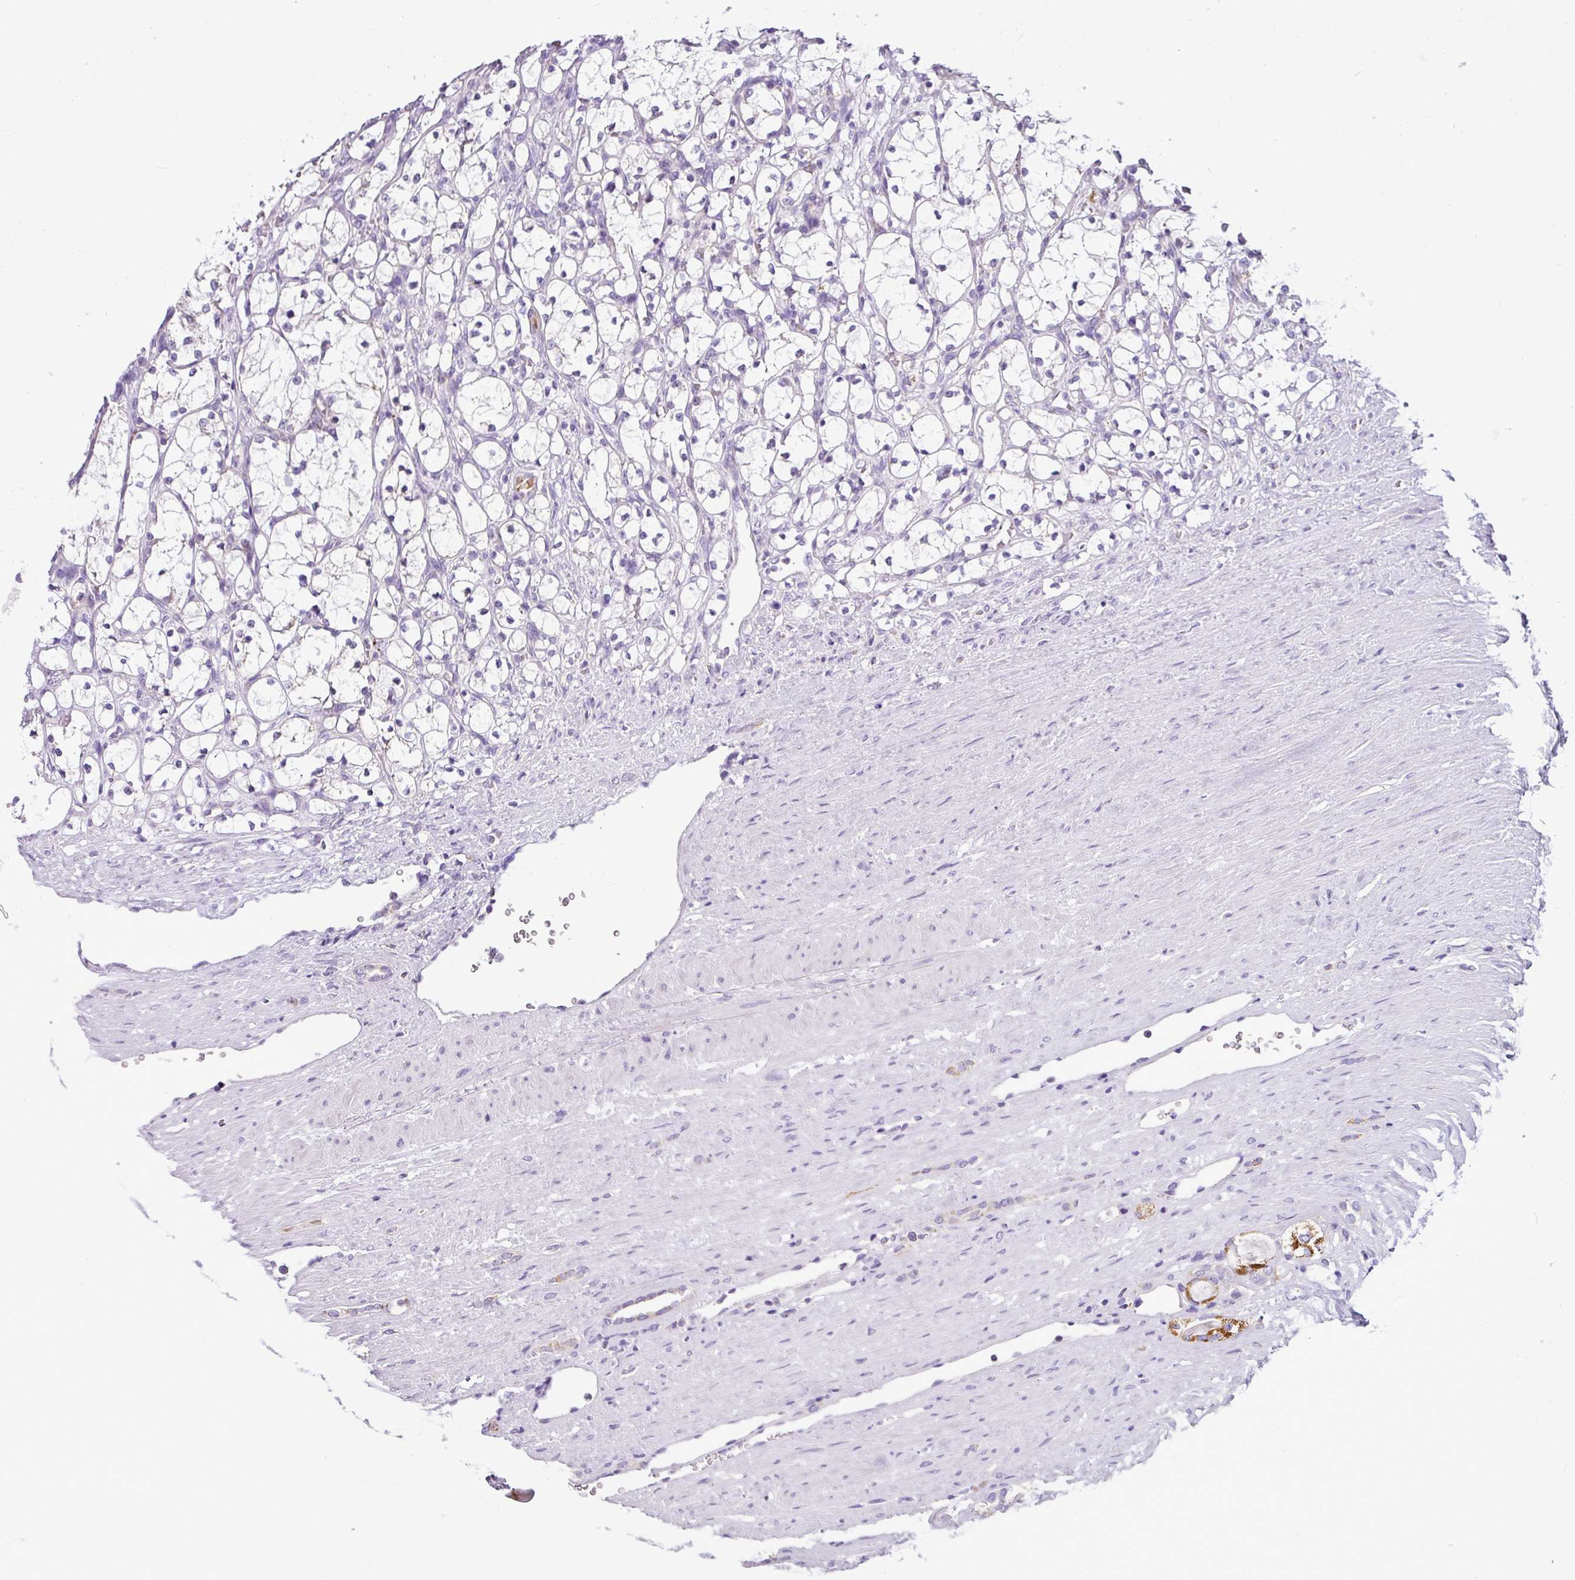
{"staining": {"intensity": "negative", "quantity": "none", "location": "none"}, "tissue": "renal cancer", "cell_type": "Tumor cells", "image_type": "cancer", "snomed": [{"axis": "morphology", "description": "Adenocarcinoma, NOS"}, {"axis": "topography", "description": "Kidney"}], "caption": "Tumor cells show no significant protein positivity in renal cancer (adenocarcinoma).", "gene": "HMCN2", "patient": {"sex": "female", "age": 69}}